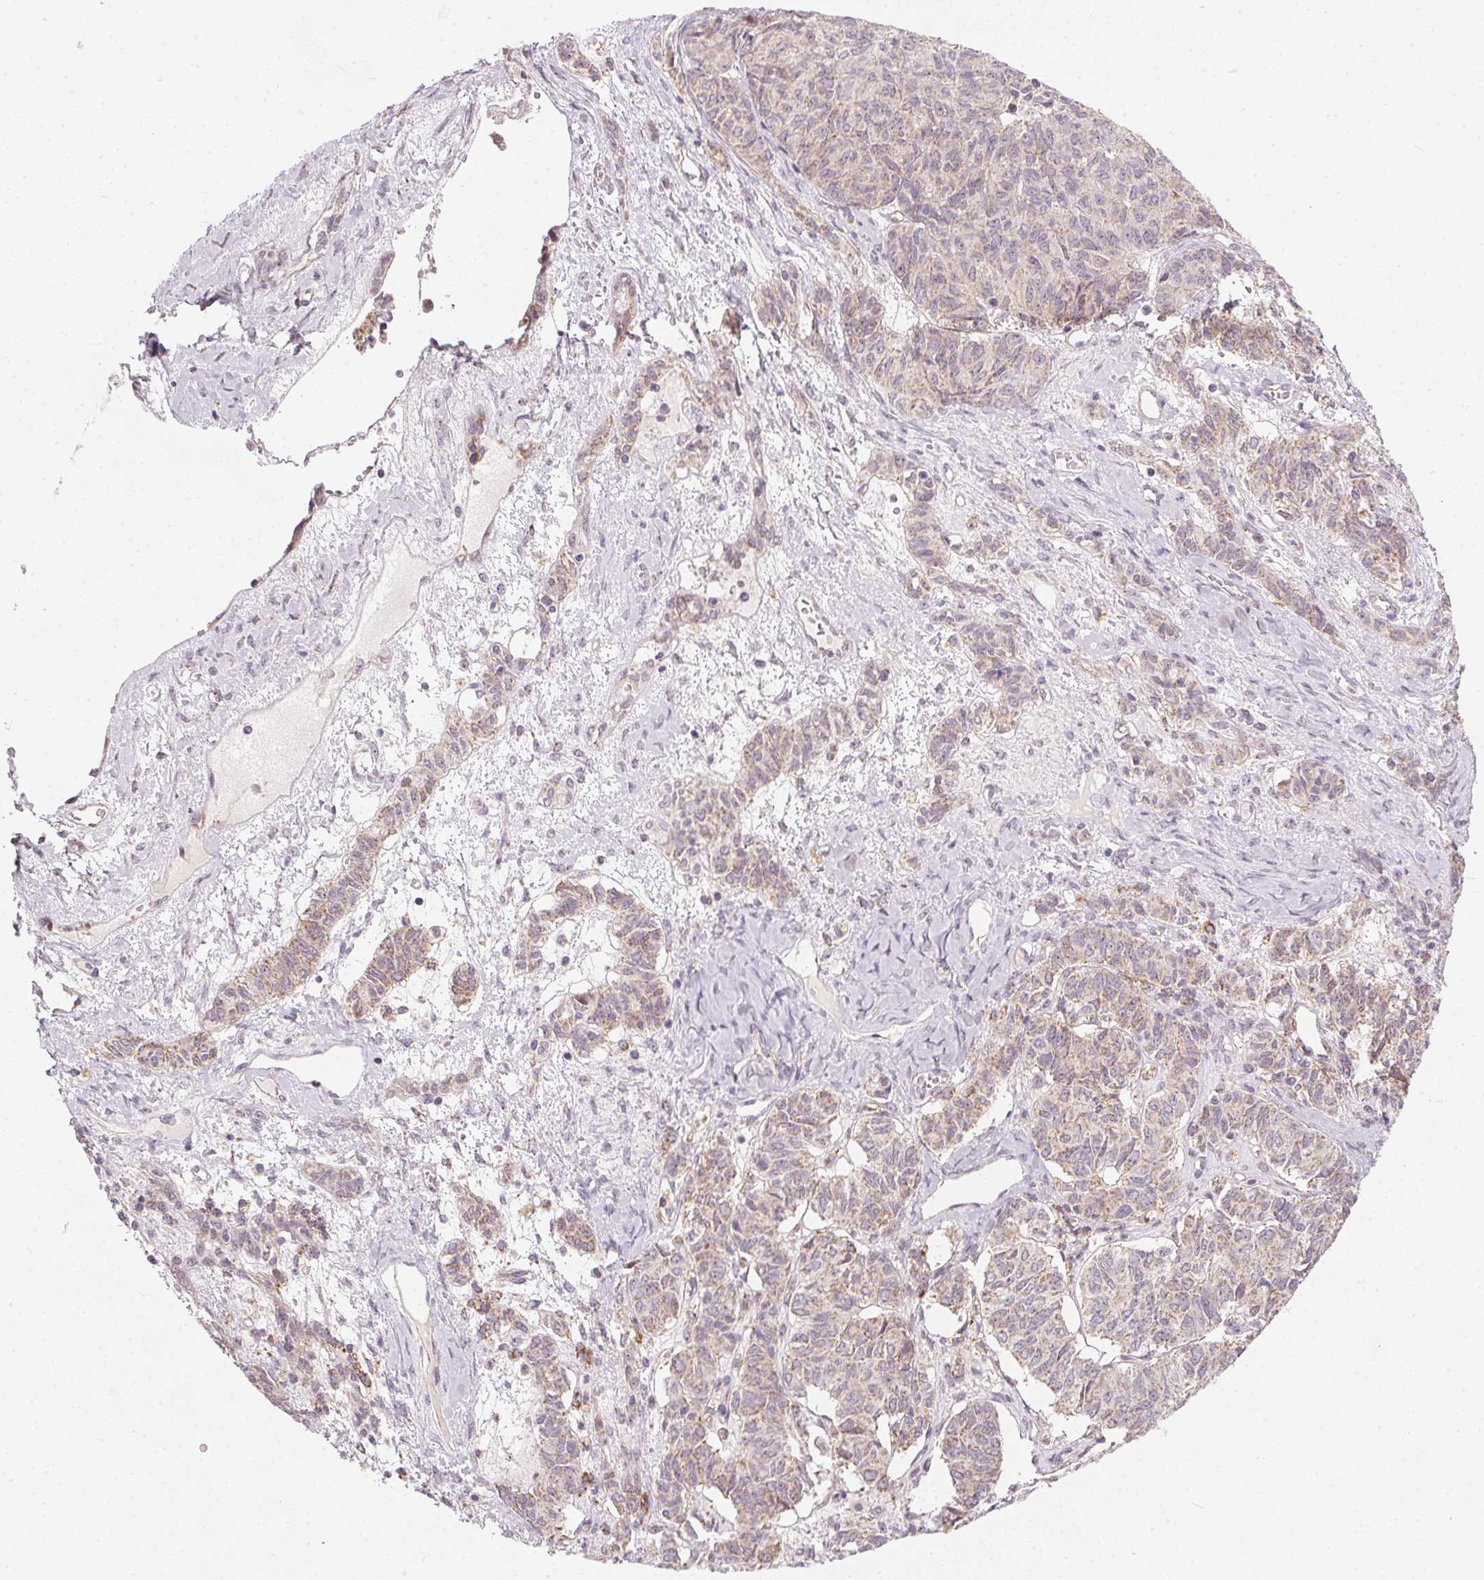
{"staining": {"intensity": "weak", "quantity": ">75%", "location": "cytoplasmic/membranous"}, "tissue": "ovarian cancer", "cell_type": "Tumor cells", "image_type": "cancer", "snomed": [{"axis": "morphology", "description": "Carcinoma, endometroid"}, {"axis": "topography", "description": "Ovary"}], "caption": "Immunohistochemistry (IHC) of ovarian cancer shows low levels of weak cytoplasmic/membranous positivity in about >75% of tumor cells.", "gene": "COQ7", "patient": {"sex": "female", "age": 80}}